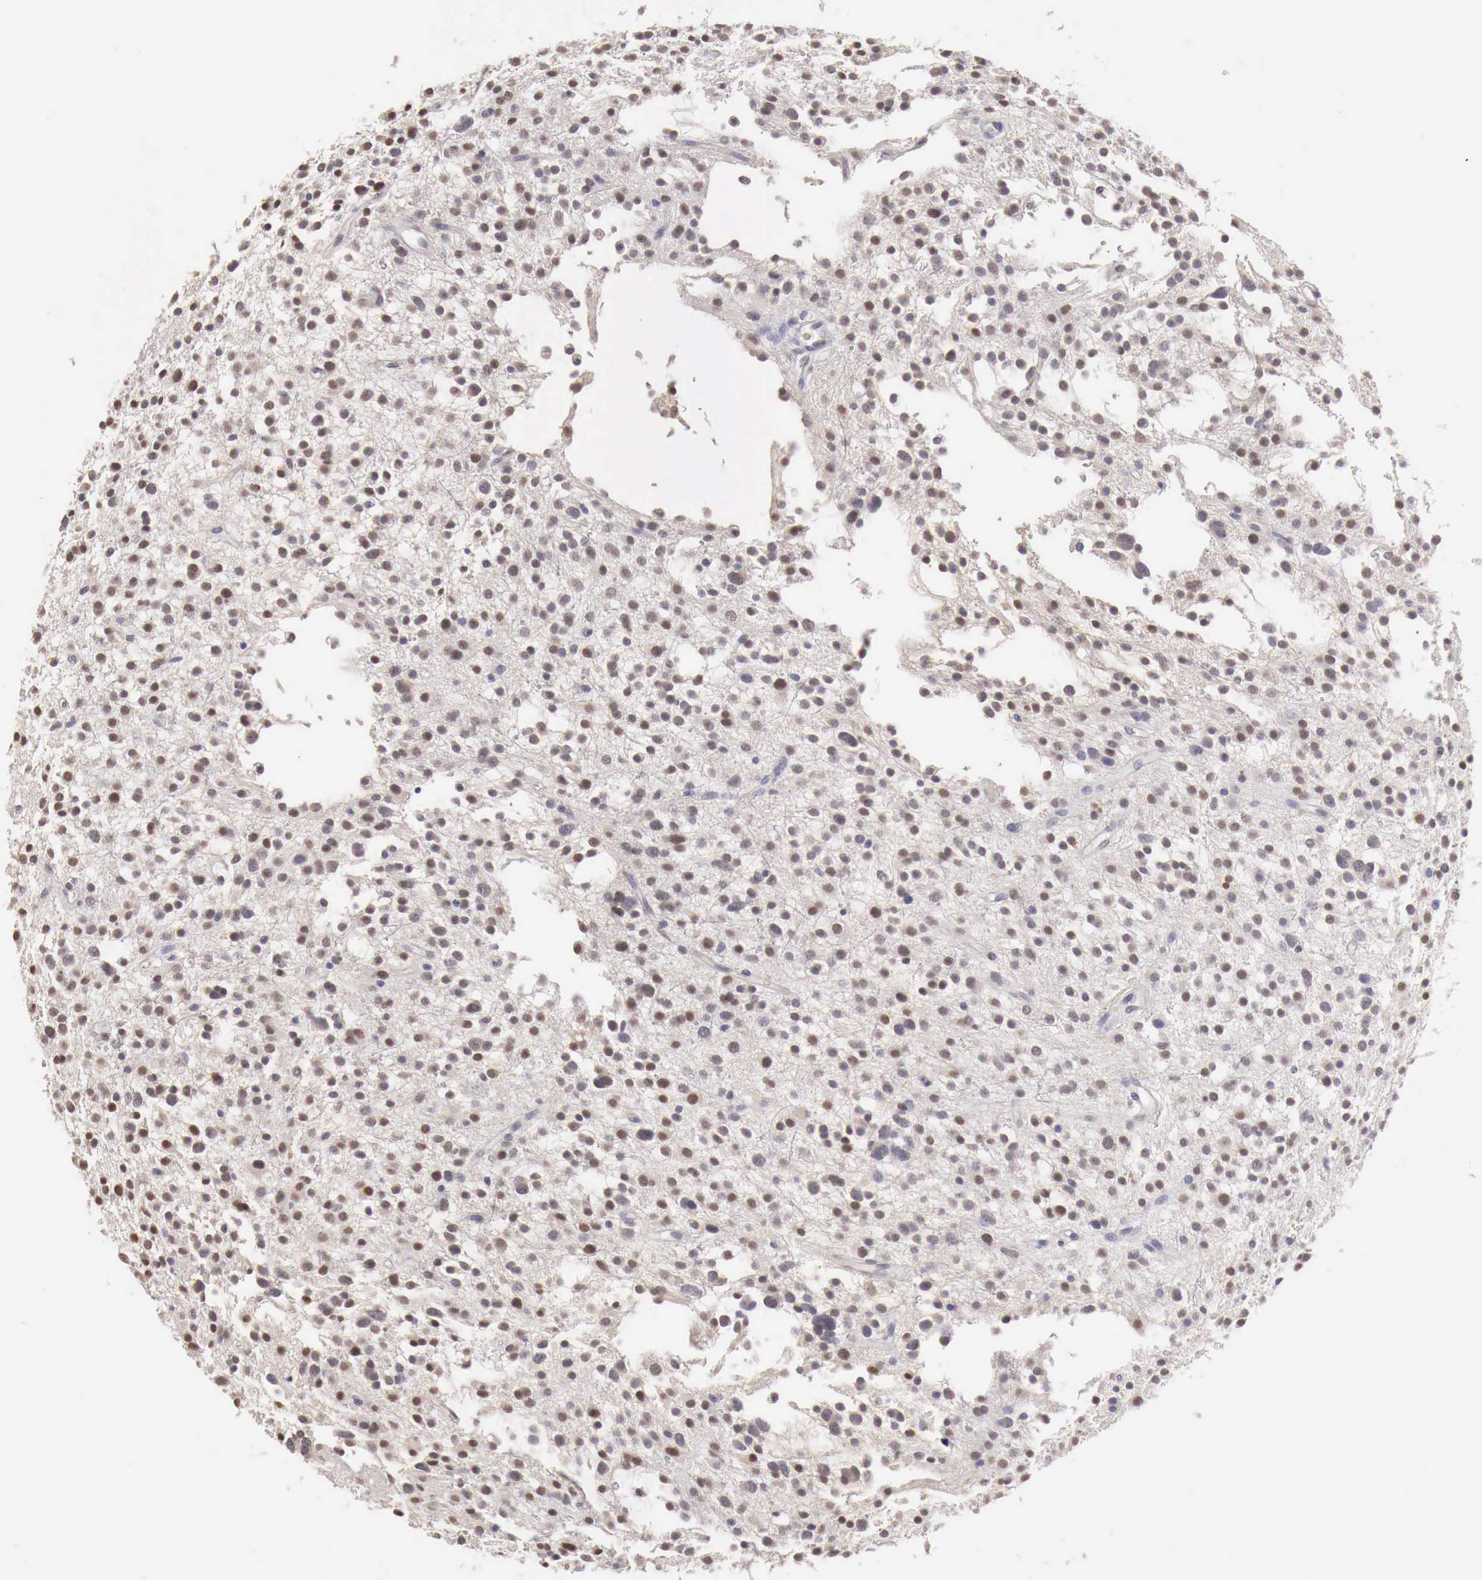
{"staining": {"intensity": "moderate", "quantity": "25%-75%", "location": "nuclear"}, "tissue": "glioma", "cell_type": "Tumor cells", "image_type": "cancer", "snomed": [{"axis": "morphology", "description": "Glioma, malignant, Low grade"}, {"axis": "topography", "description": "Brain"}], "caption": "Protein staining by immunohistochemistry (IHC) displays moderate nuclear staining in about 25%-75% of tumor cells in glioma.", "gene": "UBA1", "patient": {"sex": "female", "age": 36}}